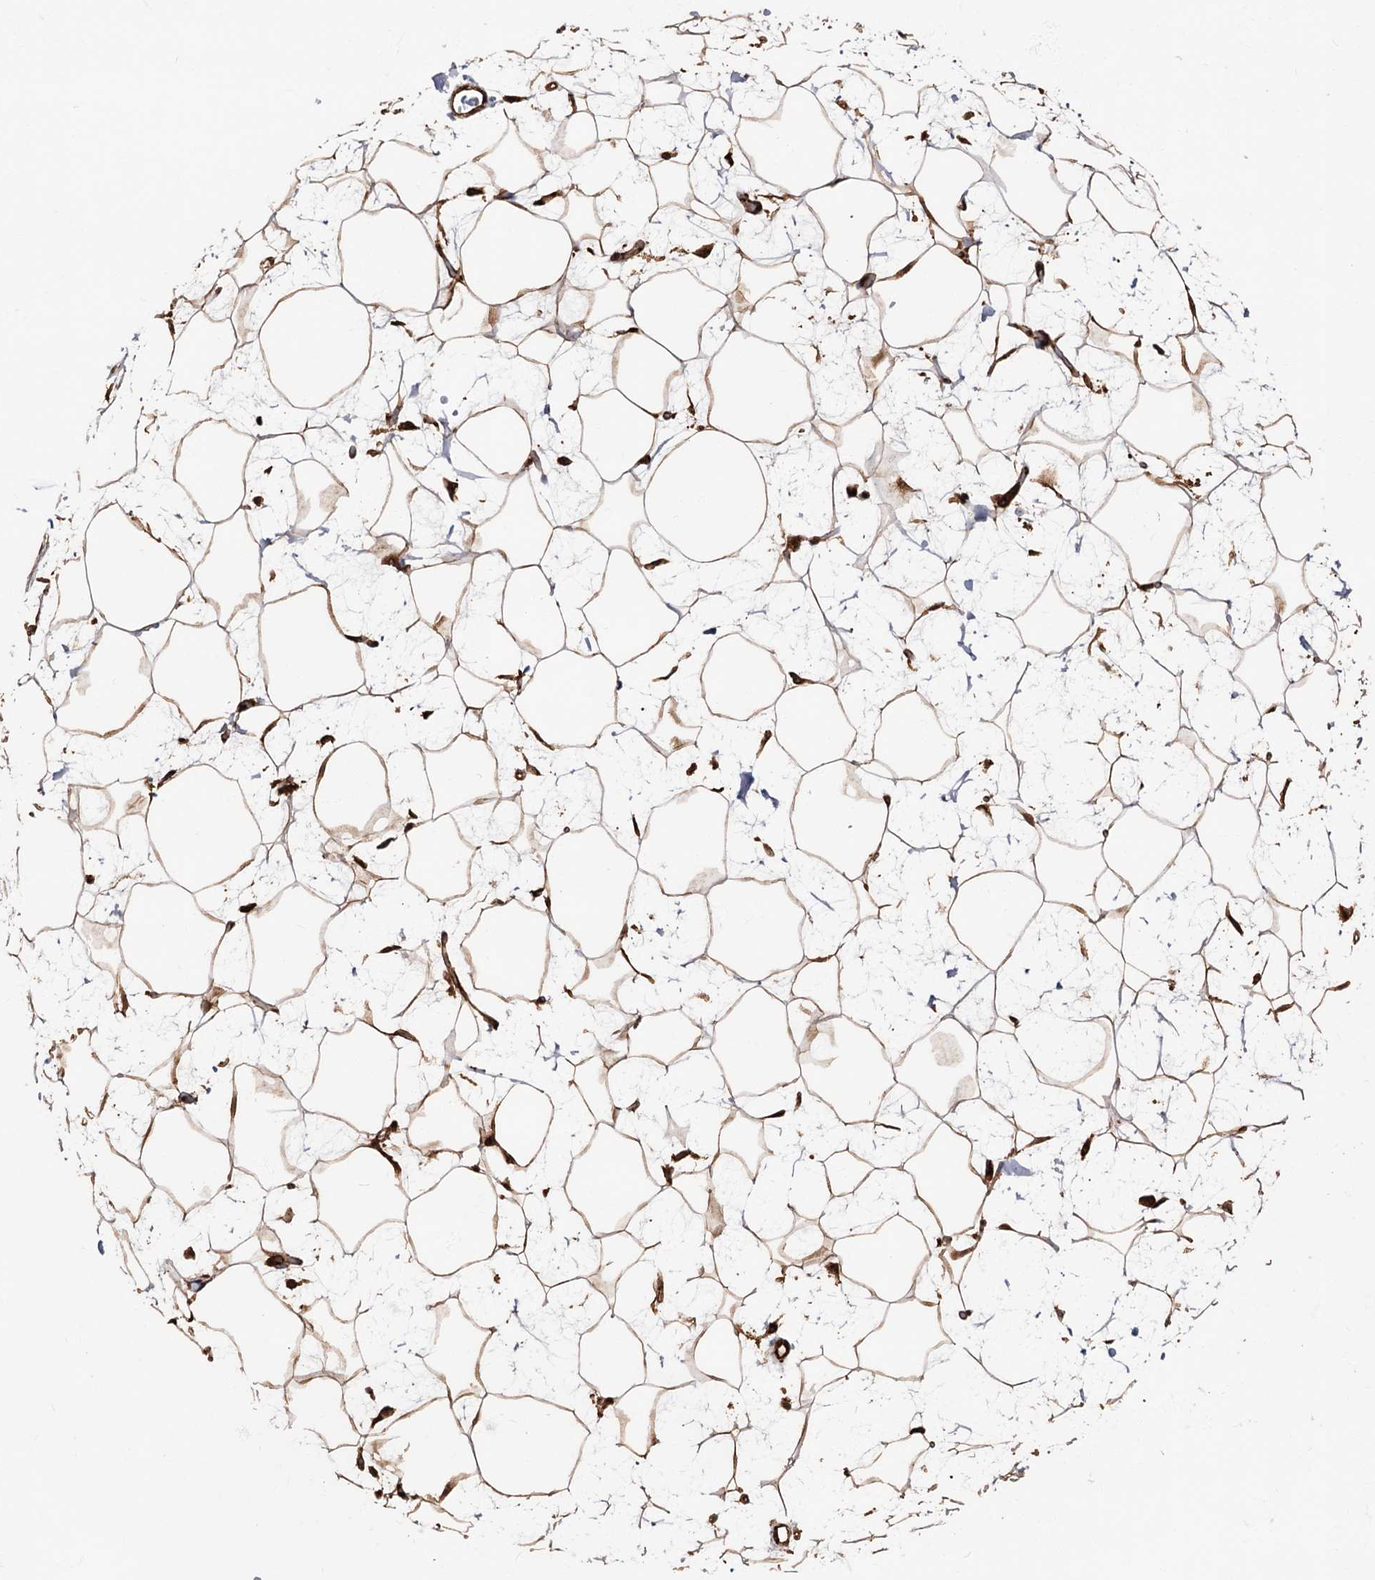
{"staining": {"intensity": "moderate", "quantity": ">75%", "location": "cytoplasmic/membranous"}, "tissue": "adipose tissue", "cell_type": "Adipocytes", "image_type": "normal", "snomed": [{"axis": "morphology", "description": "Normal tissue, NOS"}, {"axis": "topography", "description": "Breast"}], "caption": "A photomicrograph of adipose tissue stained for a protein demonstrates moderate cytoplasmic/membranous brown staining in adipocytes. (Stains: DAB (3,3'-diaminobenzidine) in brown, nuclei in blue, Microscopy: brightfield microscopy at high magnification).", "gene": "ATP2C1", "patient": {"sex": "female", "age": 26}}